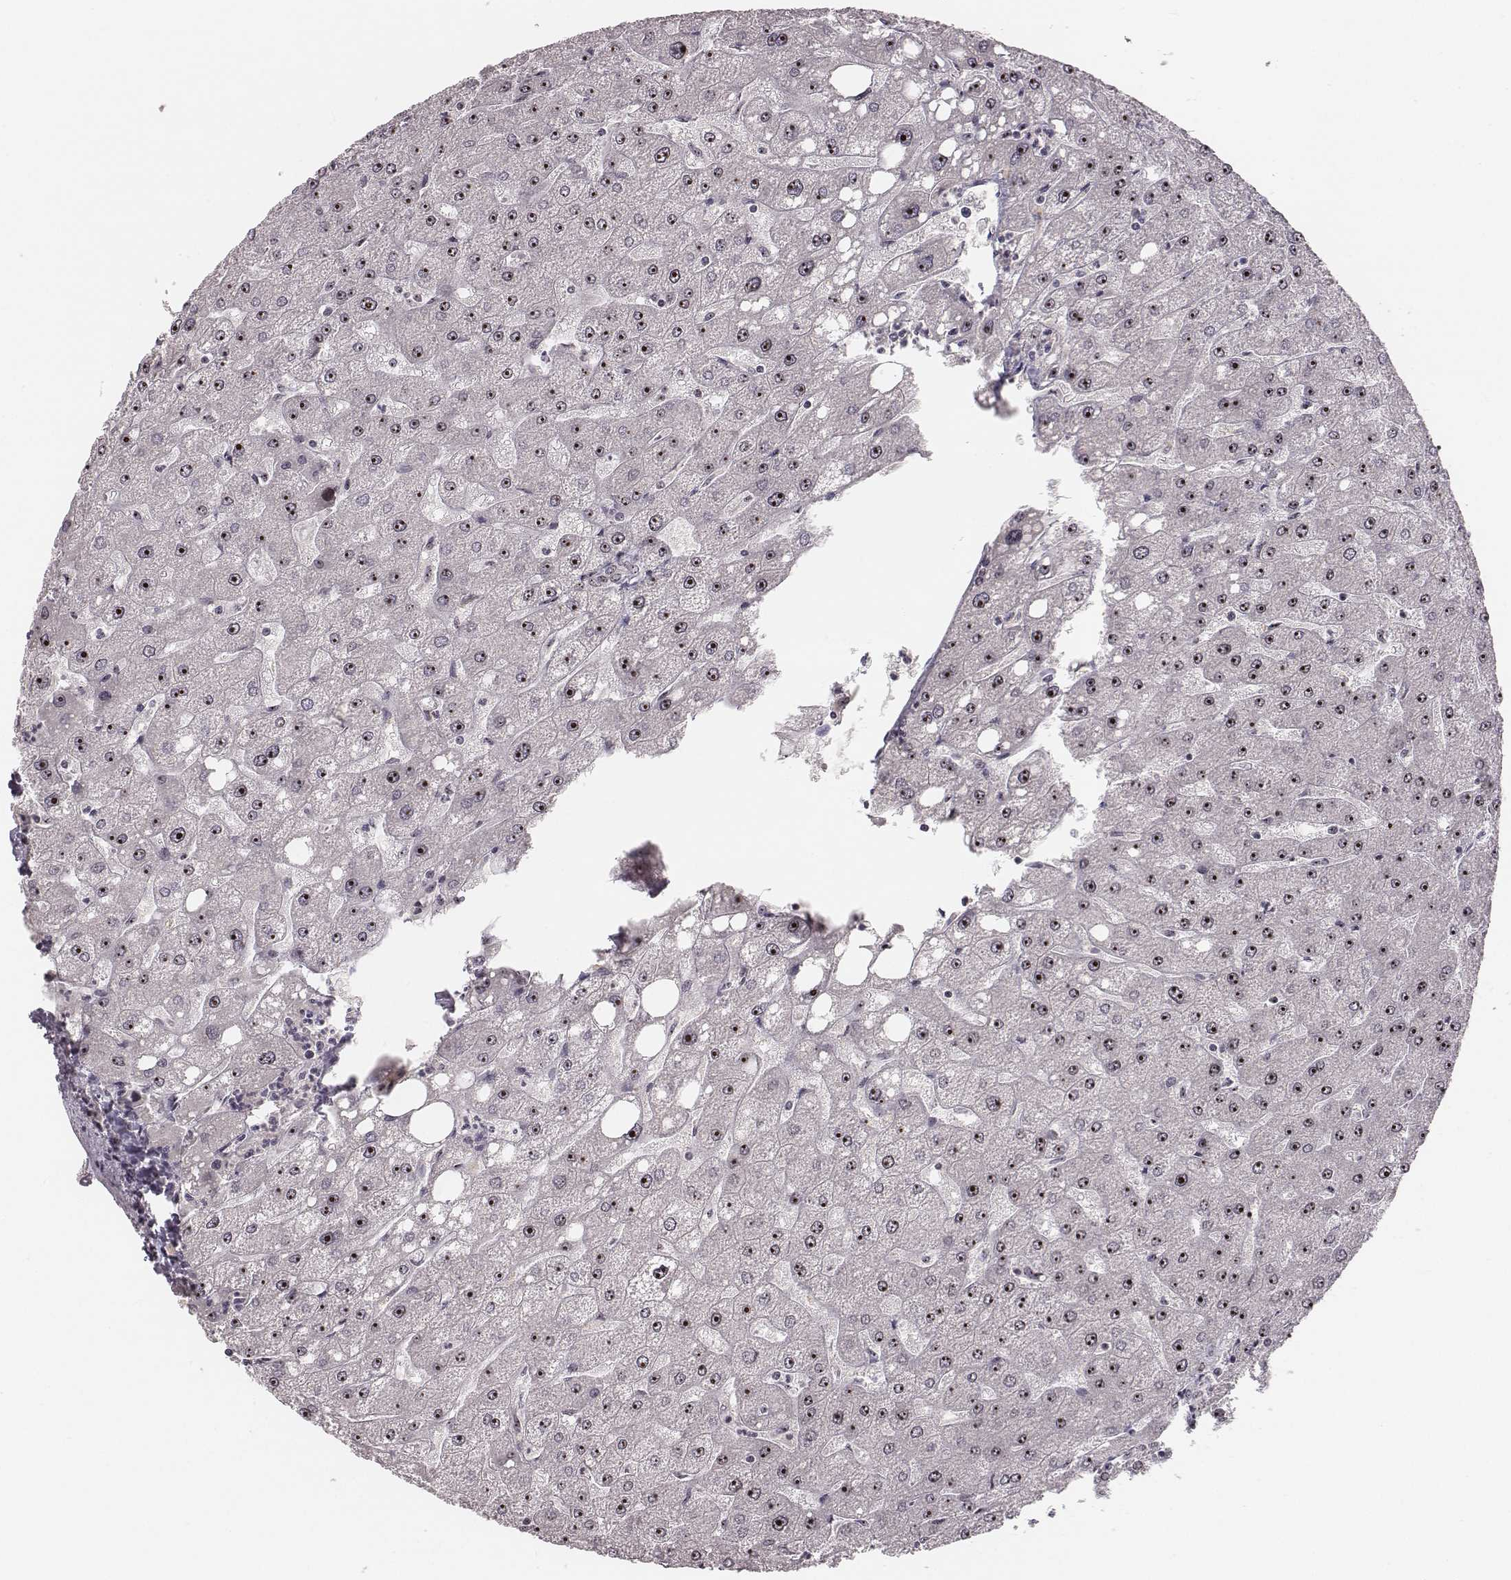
{"staining": {"intensity": "moderate", "quantity": ">75%", "location": "nuclear"}, "tissue": "liver", "cell_type": "Cholangiocytes", "image_type": "normal", "snomed": [{"axis": "morphology", "description": "Normal tissue, NOS"}, {"axis": "topography", "description": "Liver"}], "caption": "Immunohistochemical staining of benign human liver shows medium levels of moderate nuclear positivity in approximately >75% of cholangiocytes. The protein is shown in brown color, while the nuclei are stained blue.", "gene": "NOP56", "patient": {"sex": "male", "age": 67}}